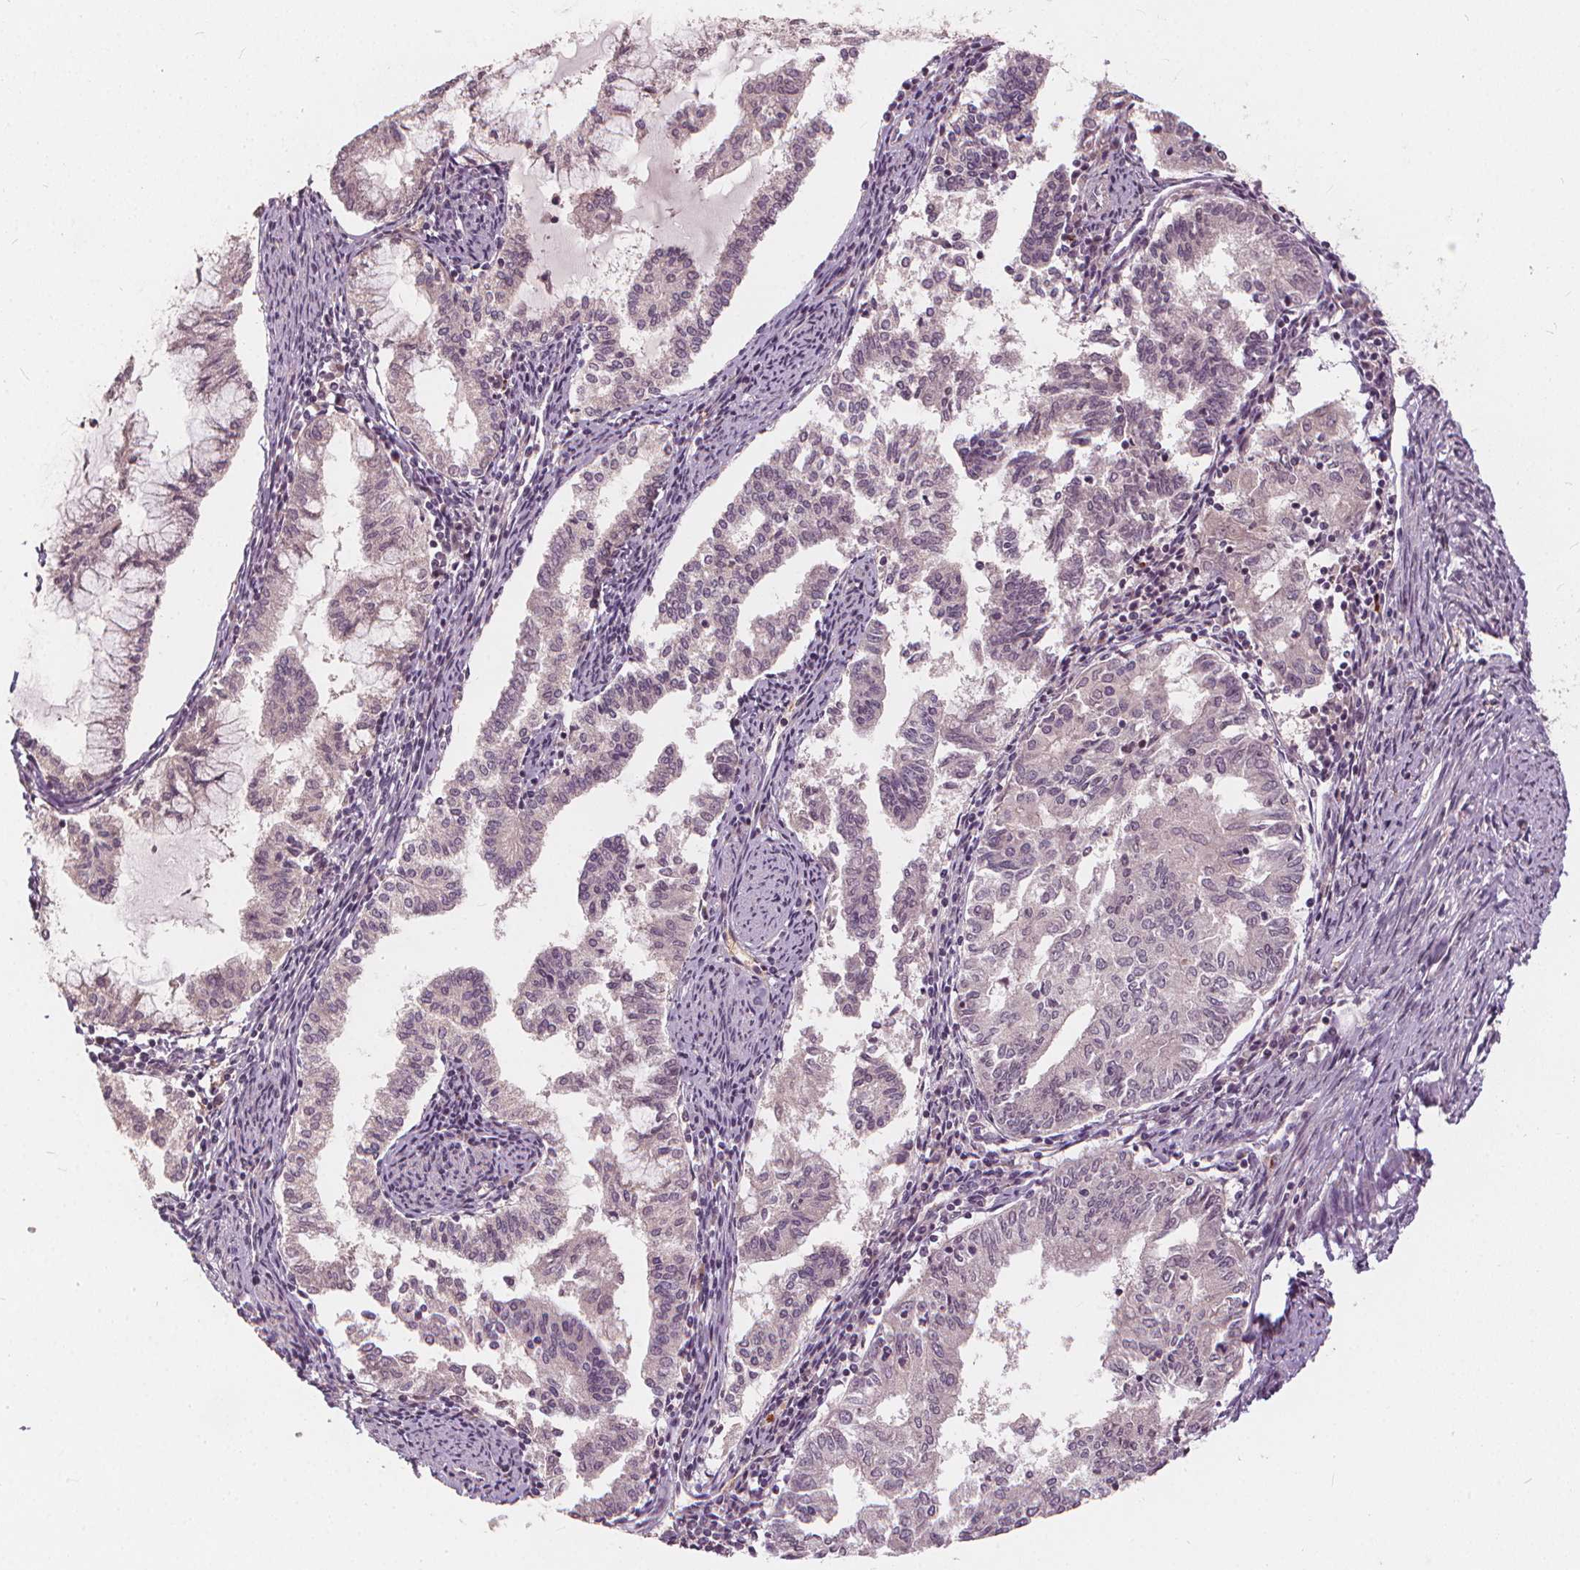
{"staining": {"intensity": "negative", "quantity": "none", "location": "none"}, "tissue": "endometrial cancer", "cell_type": "Tumor cells", "image_type": "cancer", "snomed": [{"axis": "morphology", "description": "Adenocarcinoma, NOS"}, {"axis": "topography", "description": "Endometrium"}], "caption": "A histopathology image of human endometrial adenocarcinoma is negative for staining in tumor cells.", "gene": "IPO13", "patient": {"sex": "female", "age": 79}}